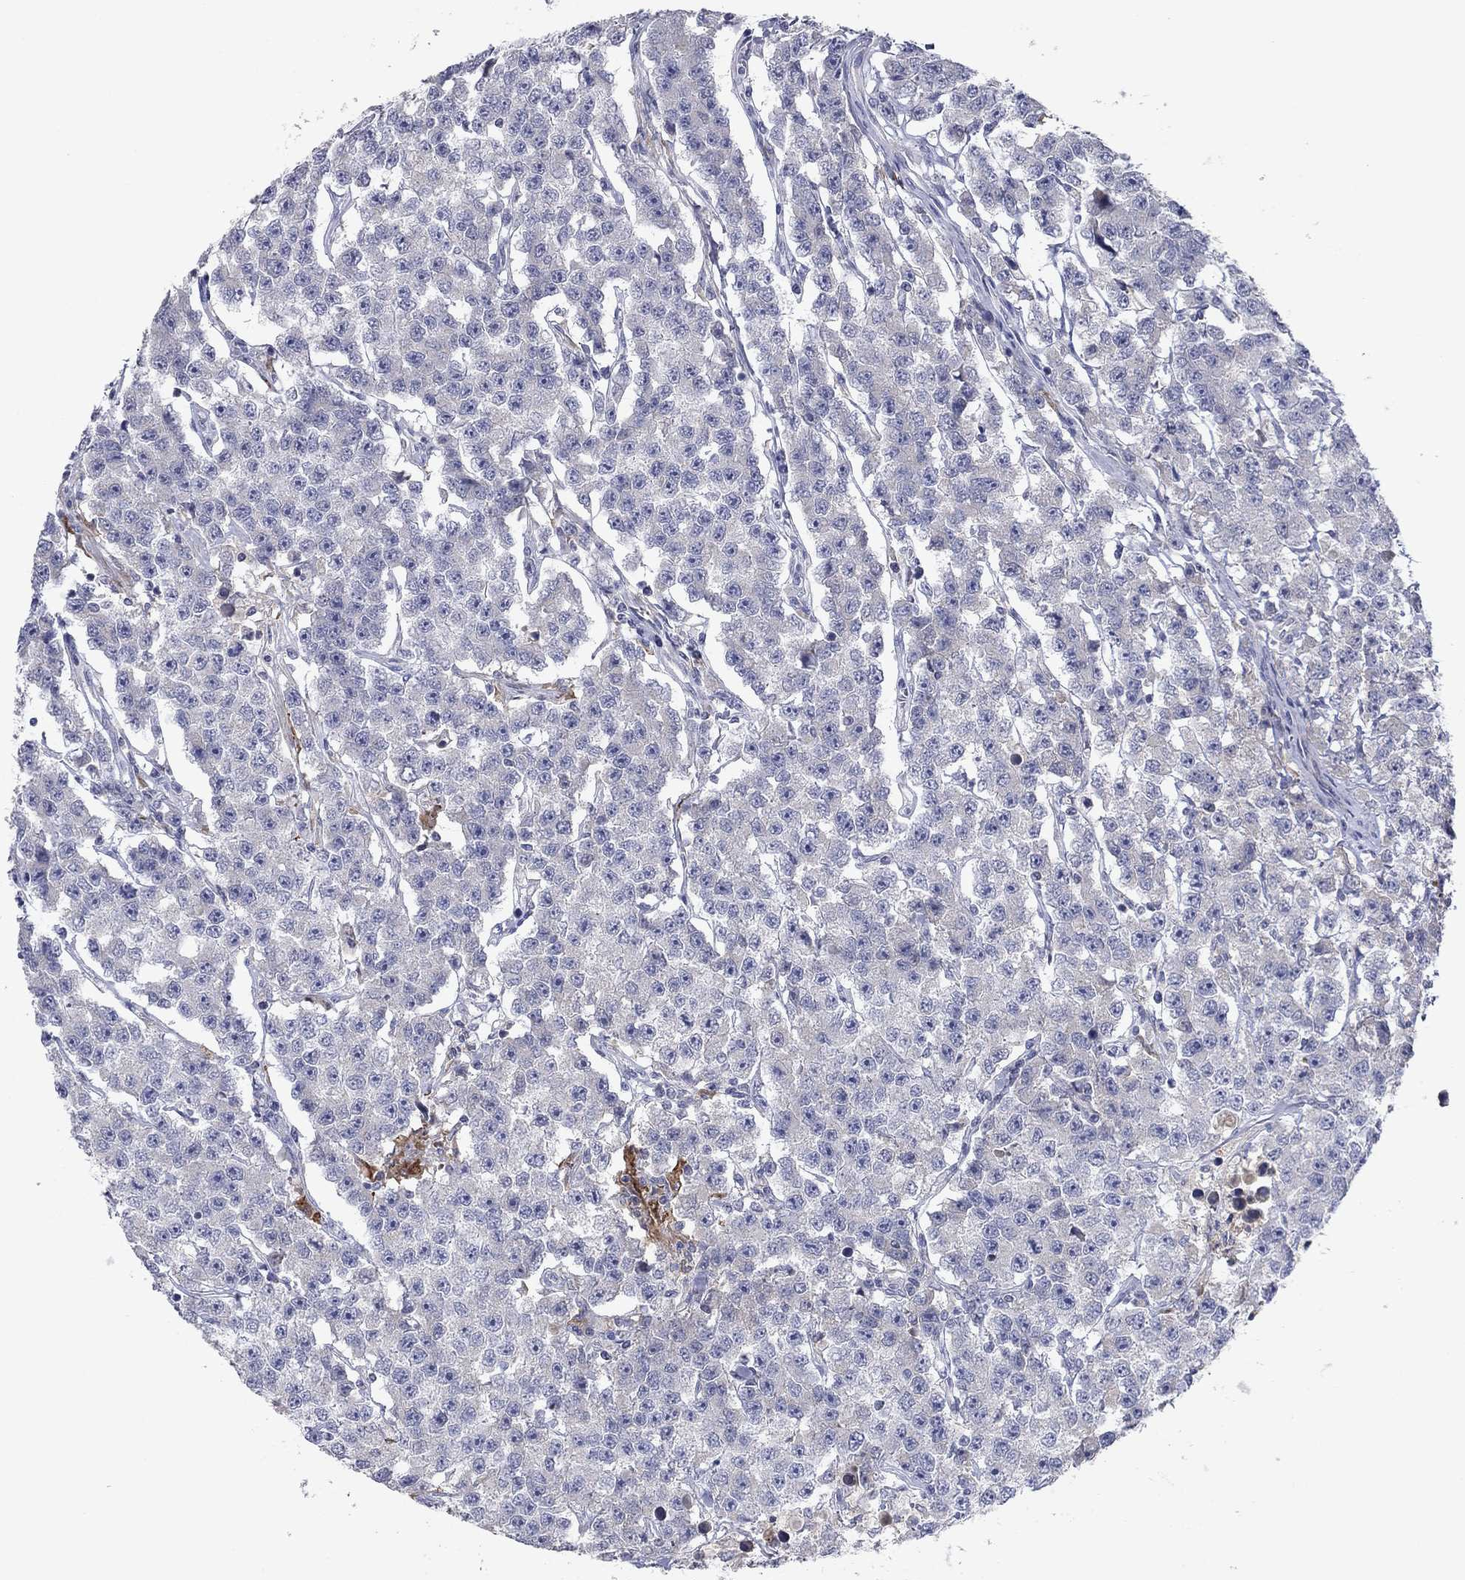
{"staining": {"intensity": "negative", "quantity": "none", "location": "none"}, "tissue": "testis cancer", "cell_type": "Tumor cells", "image_type": "cancer", "snomed": [{"axis": "morphology", "description": "Seminoma, NOS"}, {"axis": "topography", "description": "Testis"}], "caption": "An image of testis cancer stained for a protein displays no brown staining in tumor cells. (DAB (3,3'-diaminobenzidine) immunohistochemistry with hematoxylin counter stain).", "gene": "PTGDS", "patient": {"sex": "male", "age": 59}}